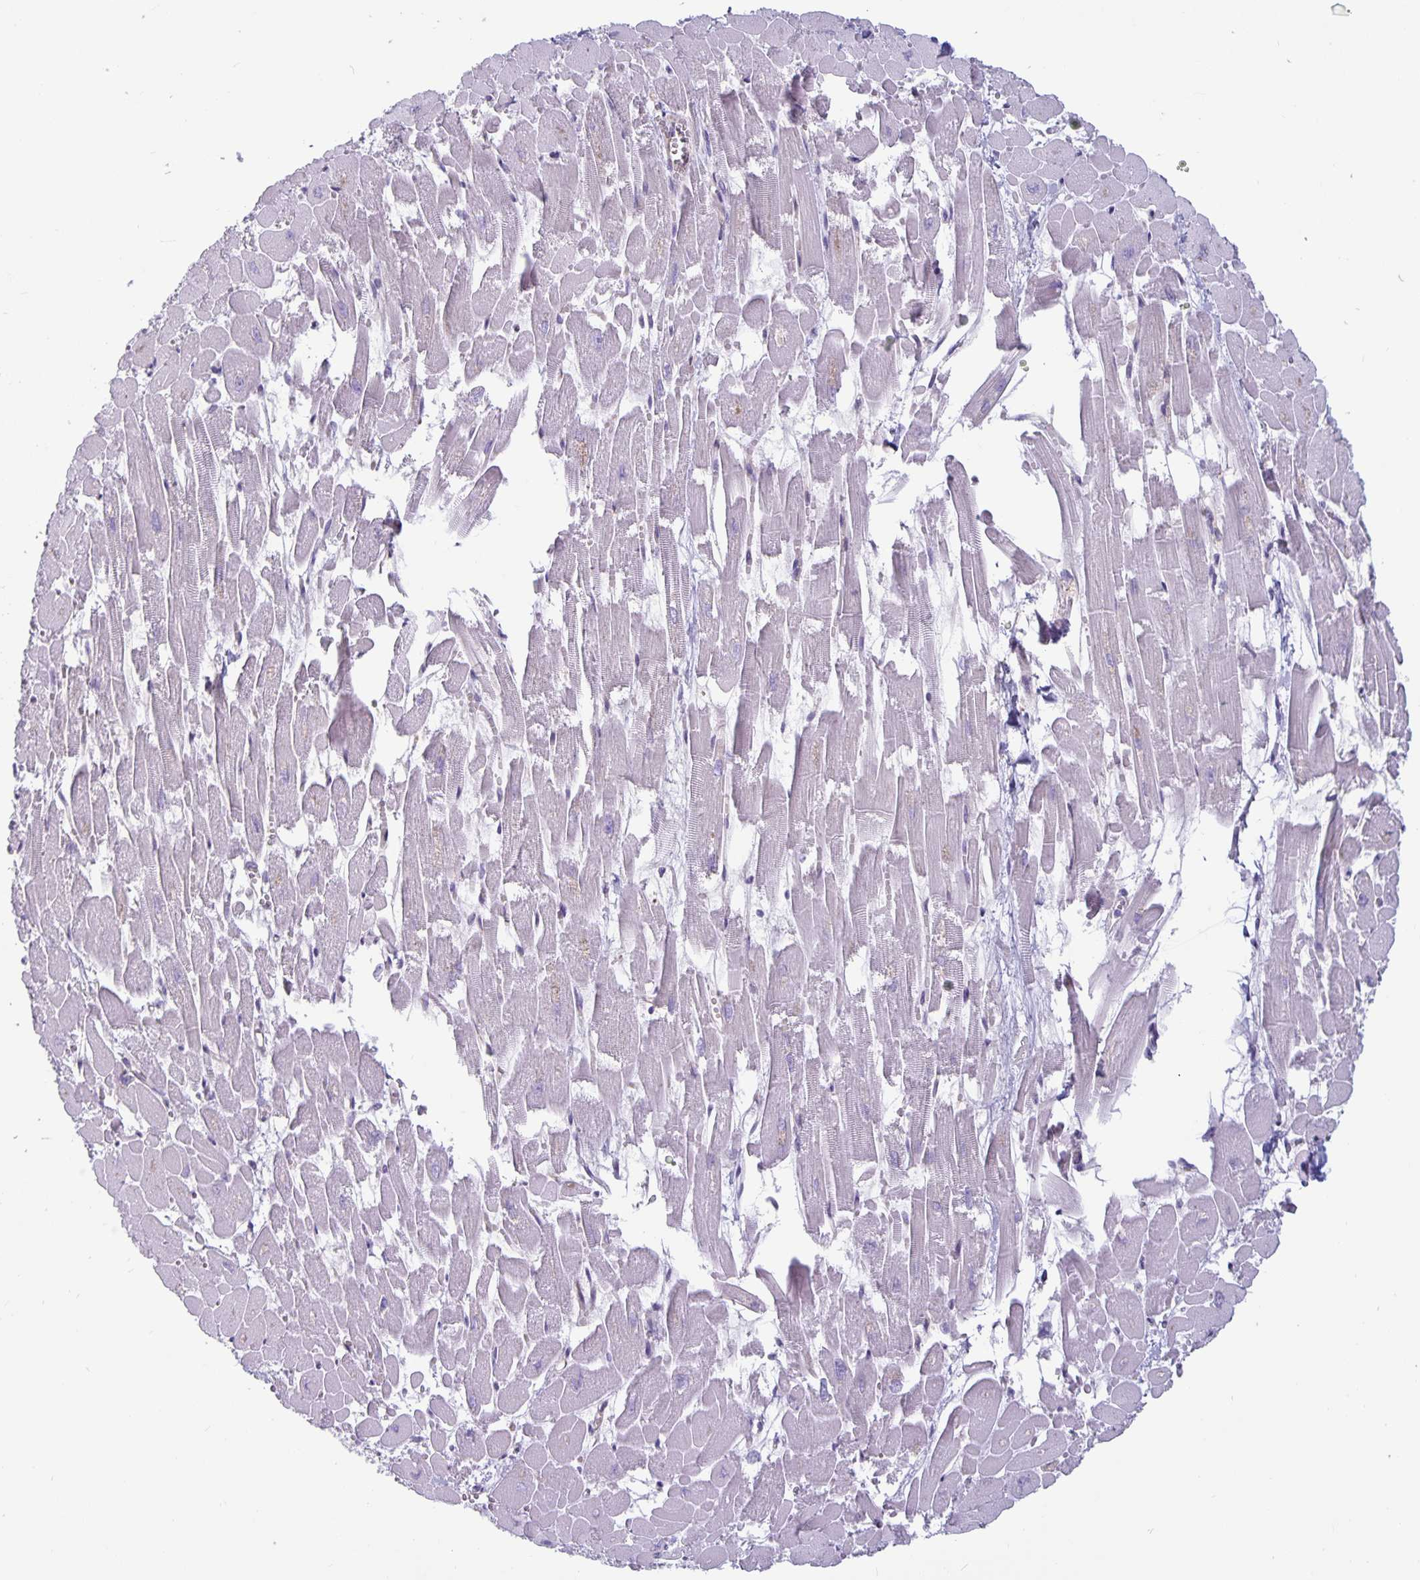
{"staining": {"intensity": "negative", "quantity": "none", "location": "none"}, "tissue": "heart muscle", "cell_type": "Cardiomyocytes", "image_type": "normal", "snomed": [{"axis": "morphology", "description": "Normal tissue, NOS"}, {"axis": "topography", "description": "Heart"}], "caption": "An immunohistochemistry image of normal heart muscle is shown. There is no staining in cardiomyocytes of heart muscle.", "gene": "PLCB3", "patient": {"sex": "female", "age": 52}}